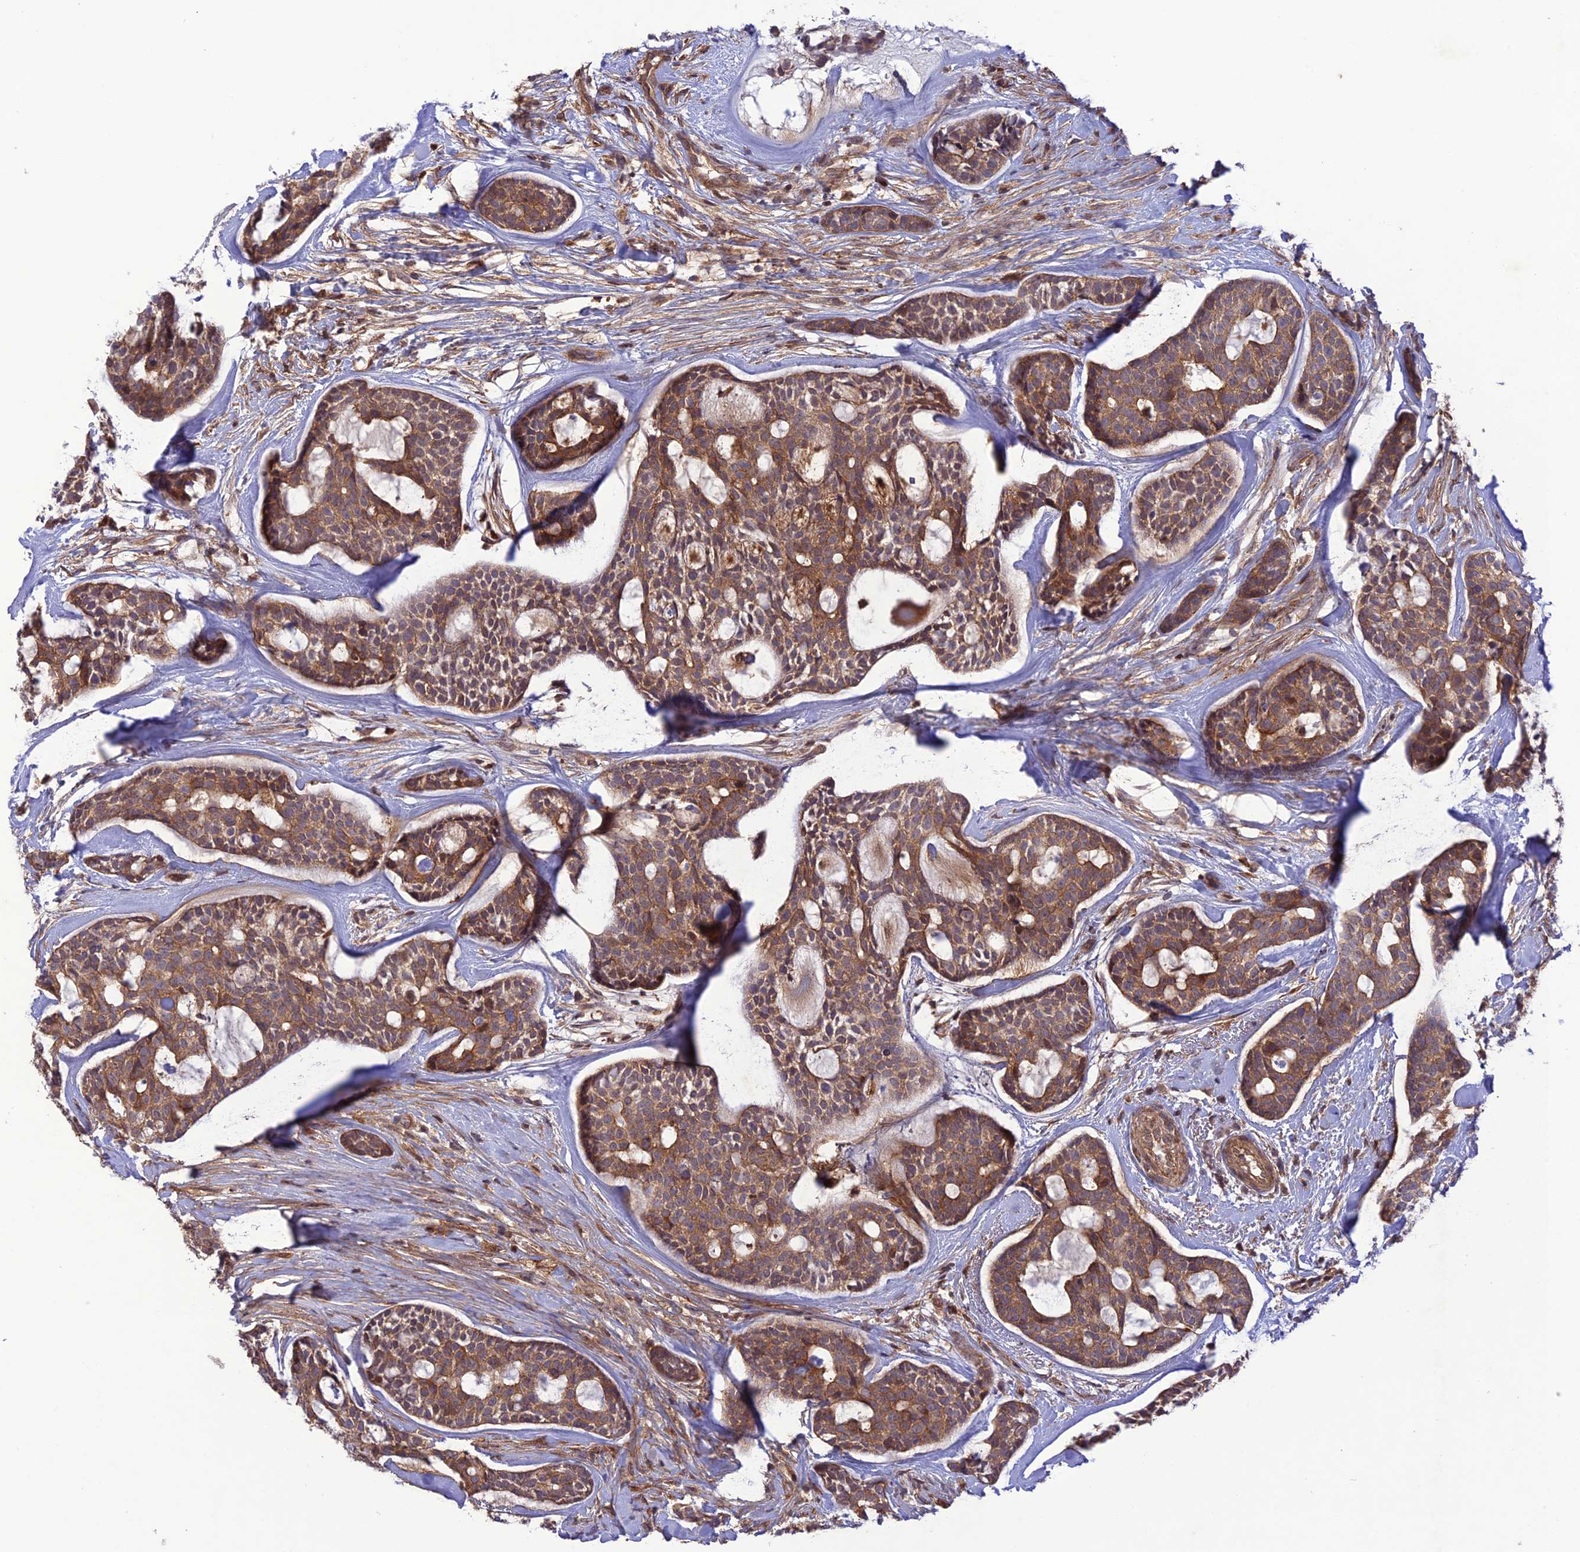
{"staining": {"intensity": "moderate", "quantity": ">75%", "location": "cytoplasmic/membranous"}, "tissue": "head and neck cancer", "cell_type": "Tumor cells", "image_type": "cancer", "snomed": [{"axis": "morphology", "description": "Normal tissue, NOS"}, {"axis": "morphology", "description": "Adenocarcinoma, NOS"}, {"axis": "topography", "description": "Subcutis"}, {"axis": "topography", "description": "Nasopharynx"}, {"axis": "topography", "description": "Head-Neck"}], "caption": "The micrograph reveals immunohistochemical staining of adenocarcinoma (head and neck). There is moderate cytoplasmic/membranous staining is appreciated in approximately >75% of tumor cells. (Stains: DAB (3,3'-diaminobenzidine) in brown, nuclei in blue, Microscopy: brightfield microscopy at high magnification).", "gene": "FCHSD1", "patient": {"sex": "female", "age": 73}}